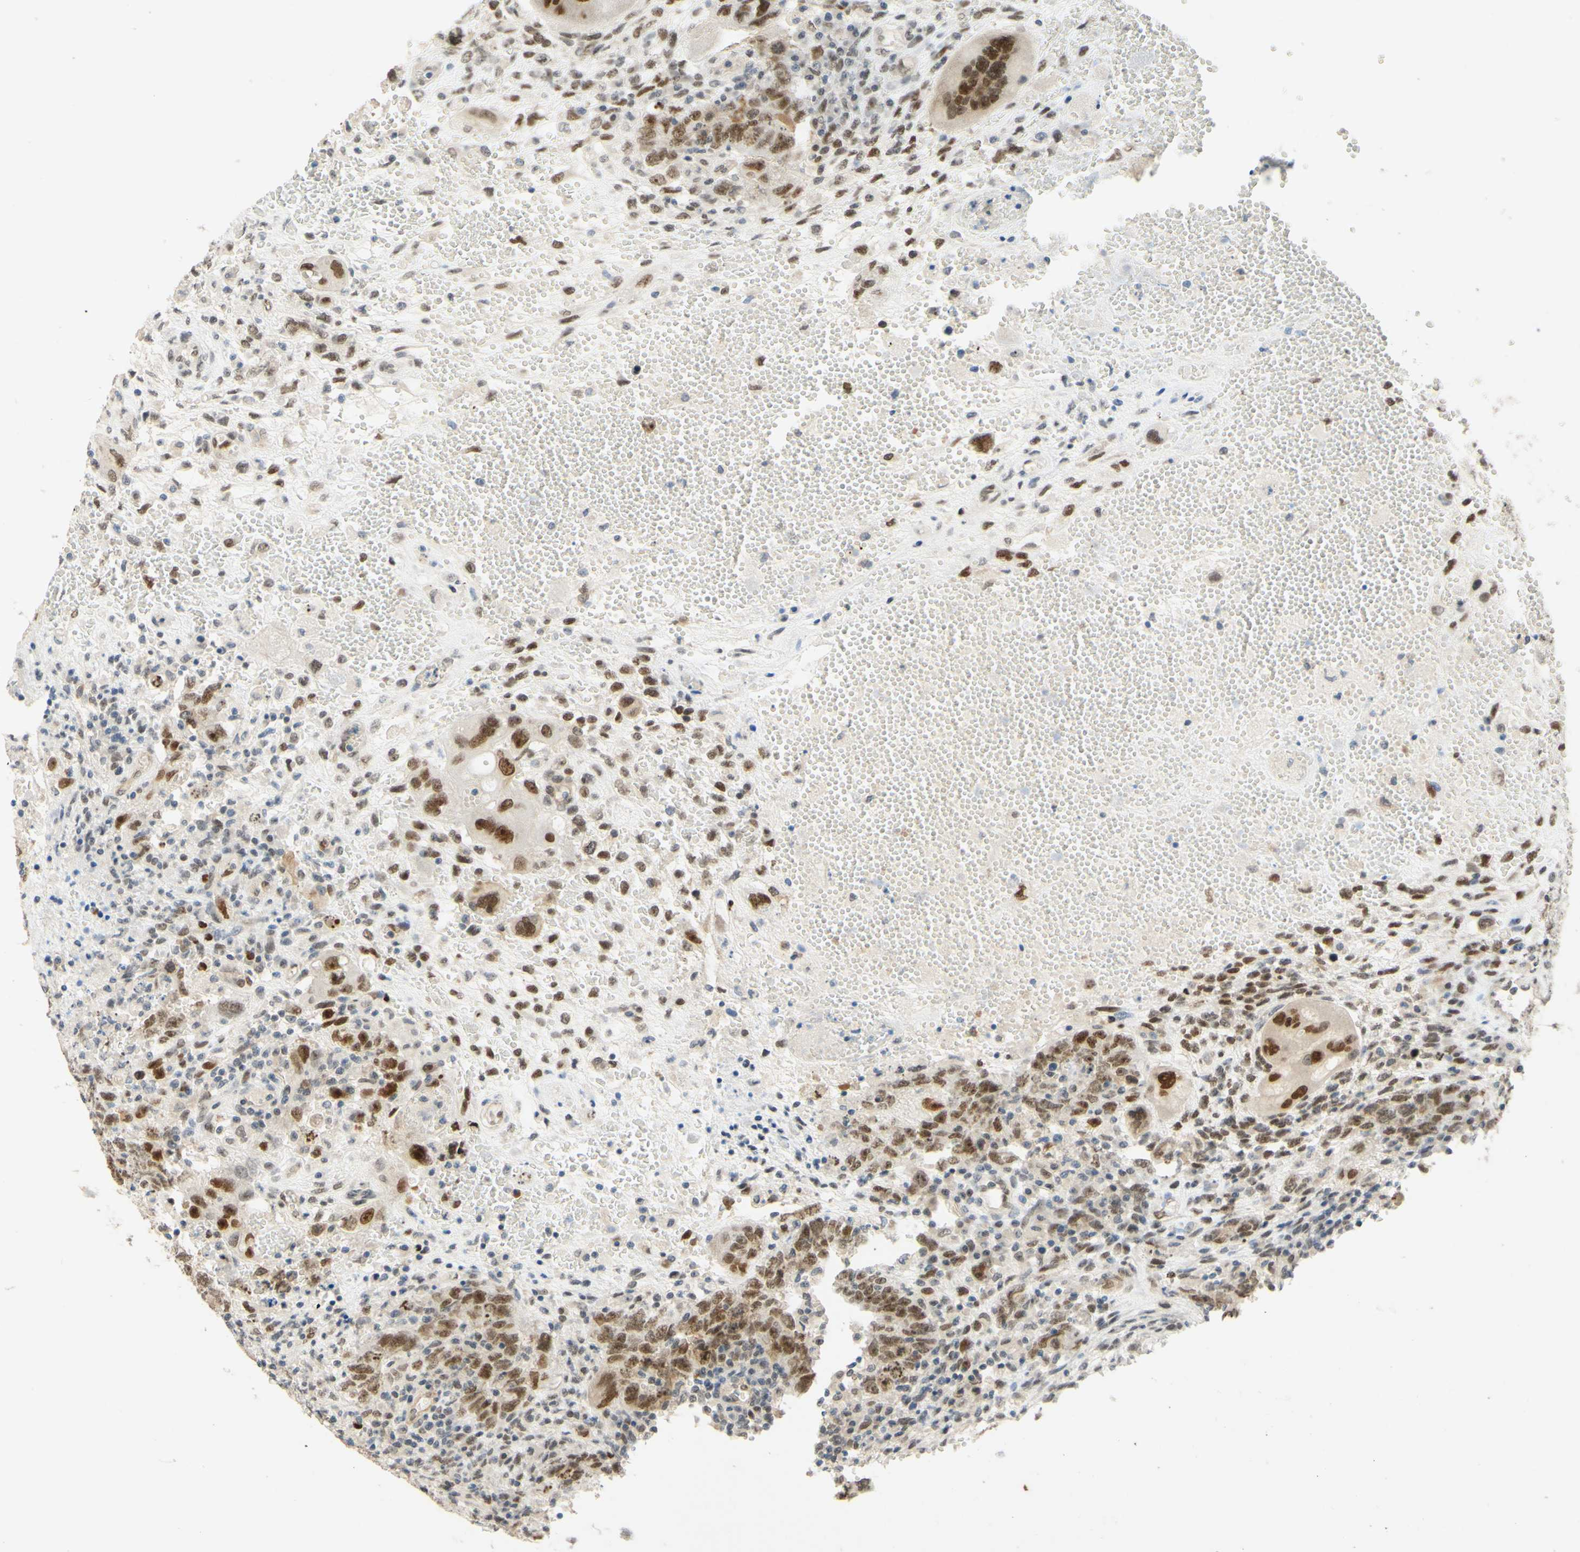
{"staining": {"intensity": "moderate", "quantity": ">75%", "location": "nuclear"}, "tissue": "testis cancer", "cell_type": "Tumor cells", "image_type": "cancer", "snomed": [{"axis": "morphology", "description": "Carcinoma, Embryonal, NOS"}, {"axis": "topography", "description": "Testis"}], "caption": "Human testis cancer (embryonal carcinoma) stained for a protein (brown) exhibits moderate nuclear positive staining in about >75% of tumor cells.", "gene": "POLB", "patient": {"sex": "male", "age": 26}}